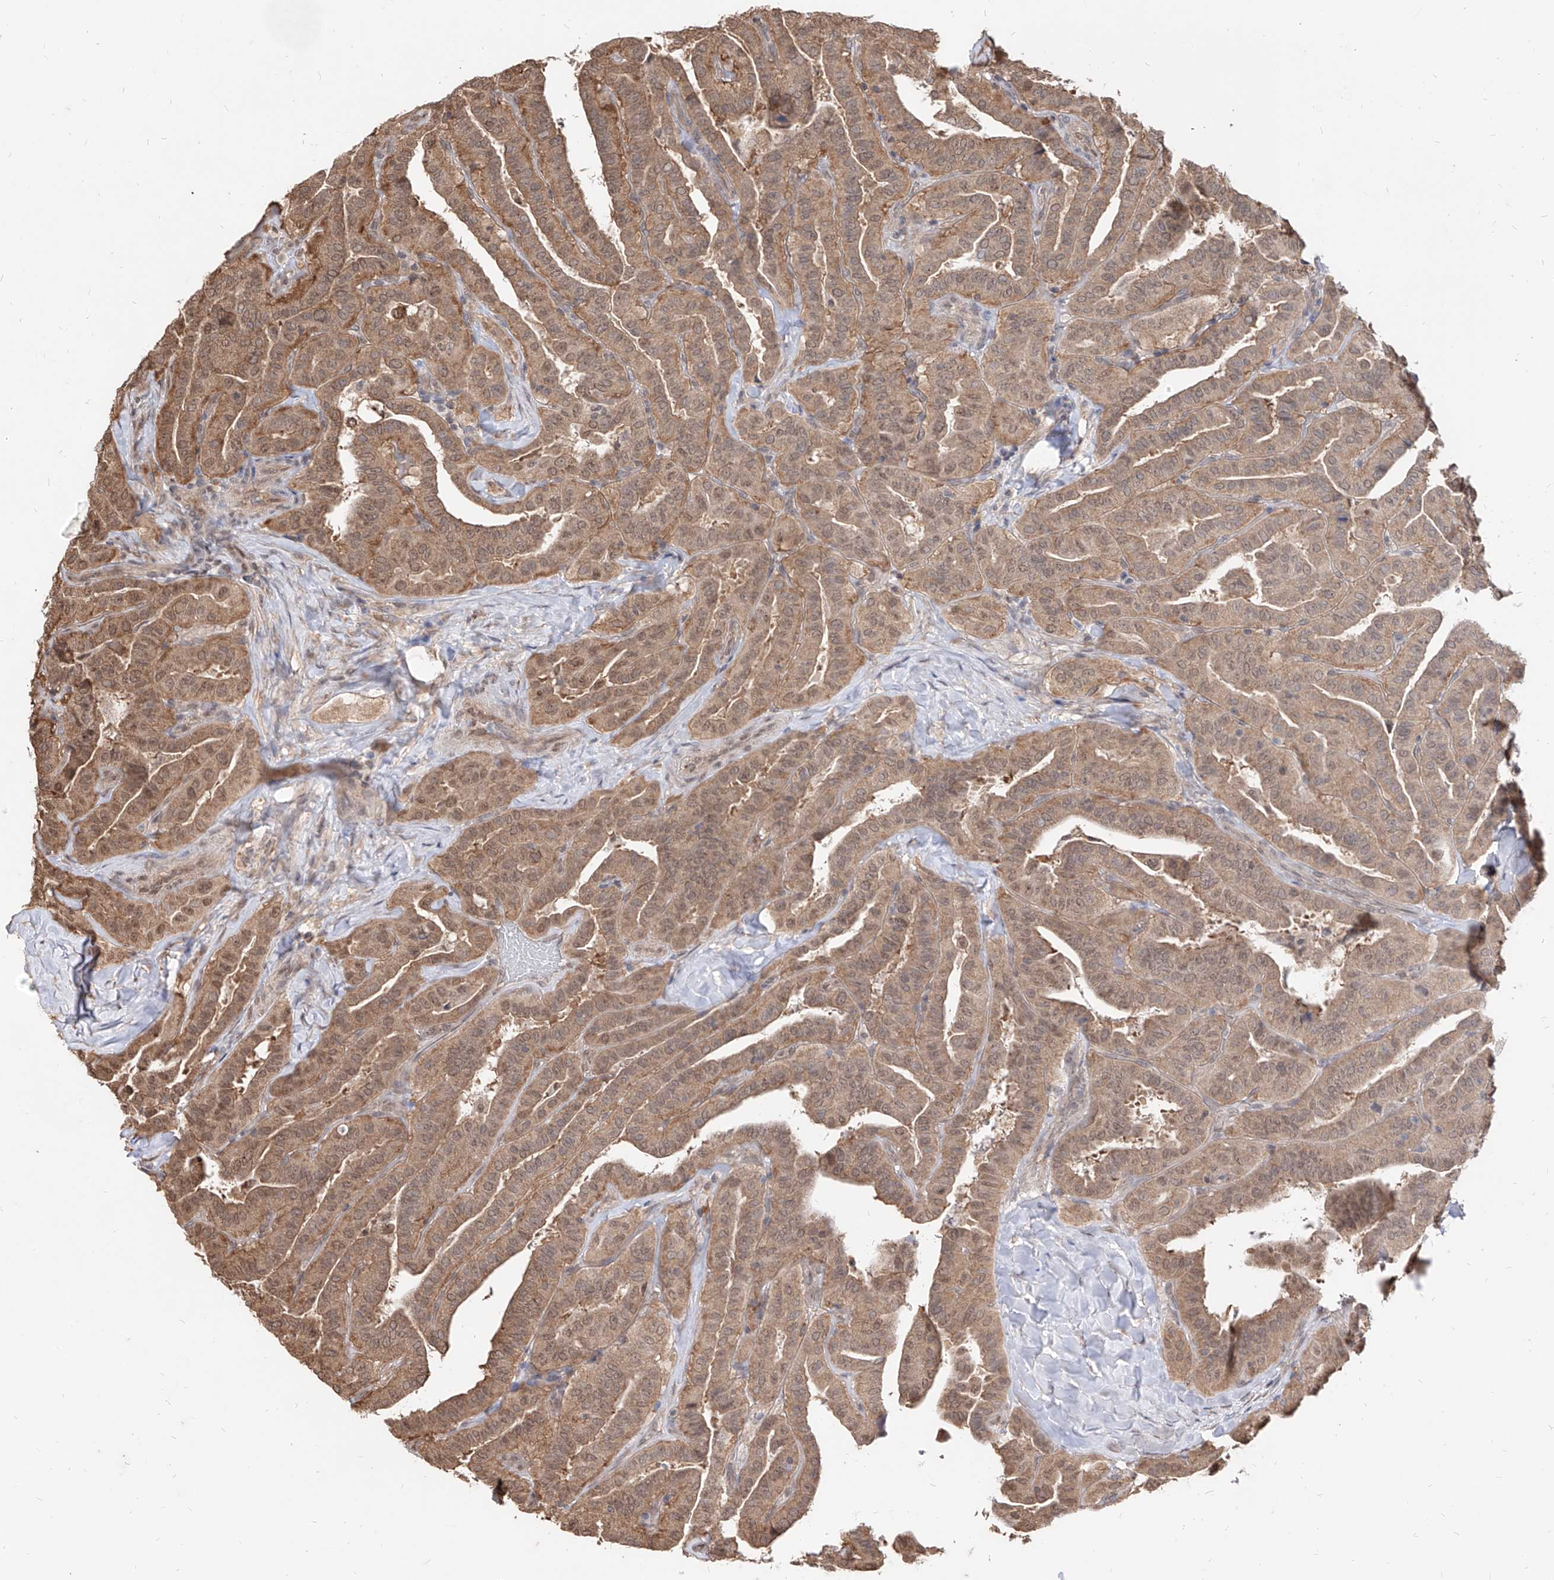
{"staining": {"intensity": "moderate", "quantity": ">75%", "location": "cytoplasmic/membranous,nuclear"}, "tissue": "thyroid cancer", "cell_type": "Tumor cells", "image_type": "cancer", "snomed": [{"axis": "morphology", "description": "Papillary adenocarcinoma, NOS"}, {"axis": "topography", "description": "Thyroid gland"}], "caption": "Immunohistochemistry (IHC) micrograph of neoplastic tissue: papillary adenocarcinoma (thyroid) stained using IHC displays medium levels of moderate protein expression localized specifically in the cytoplasmic/membranous and nuclear of tumor cells, appearing as a cytoplasmic/membranous and nuclear brown color.", "gene": "C8orf82", "patient": {"sex": "male", "age": 77}}